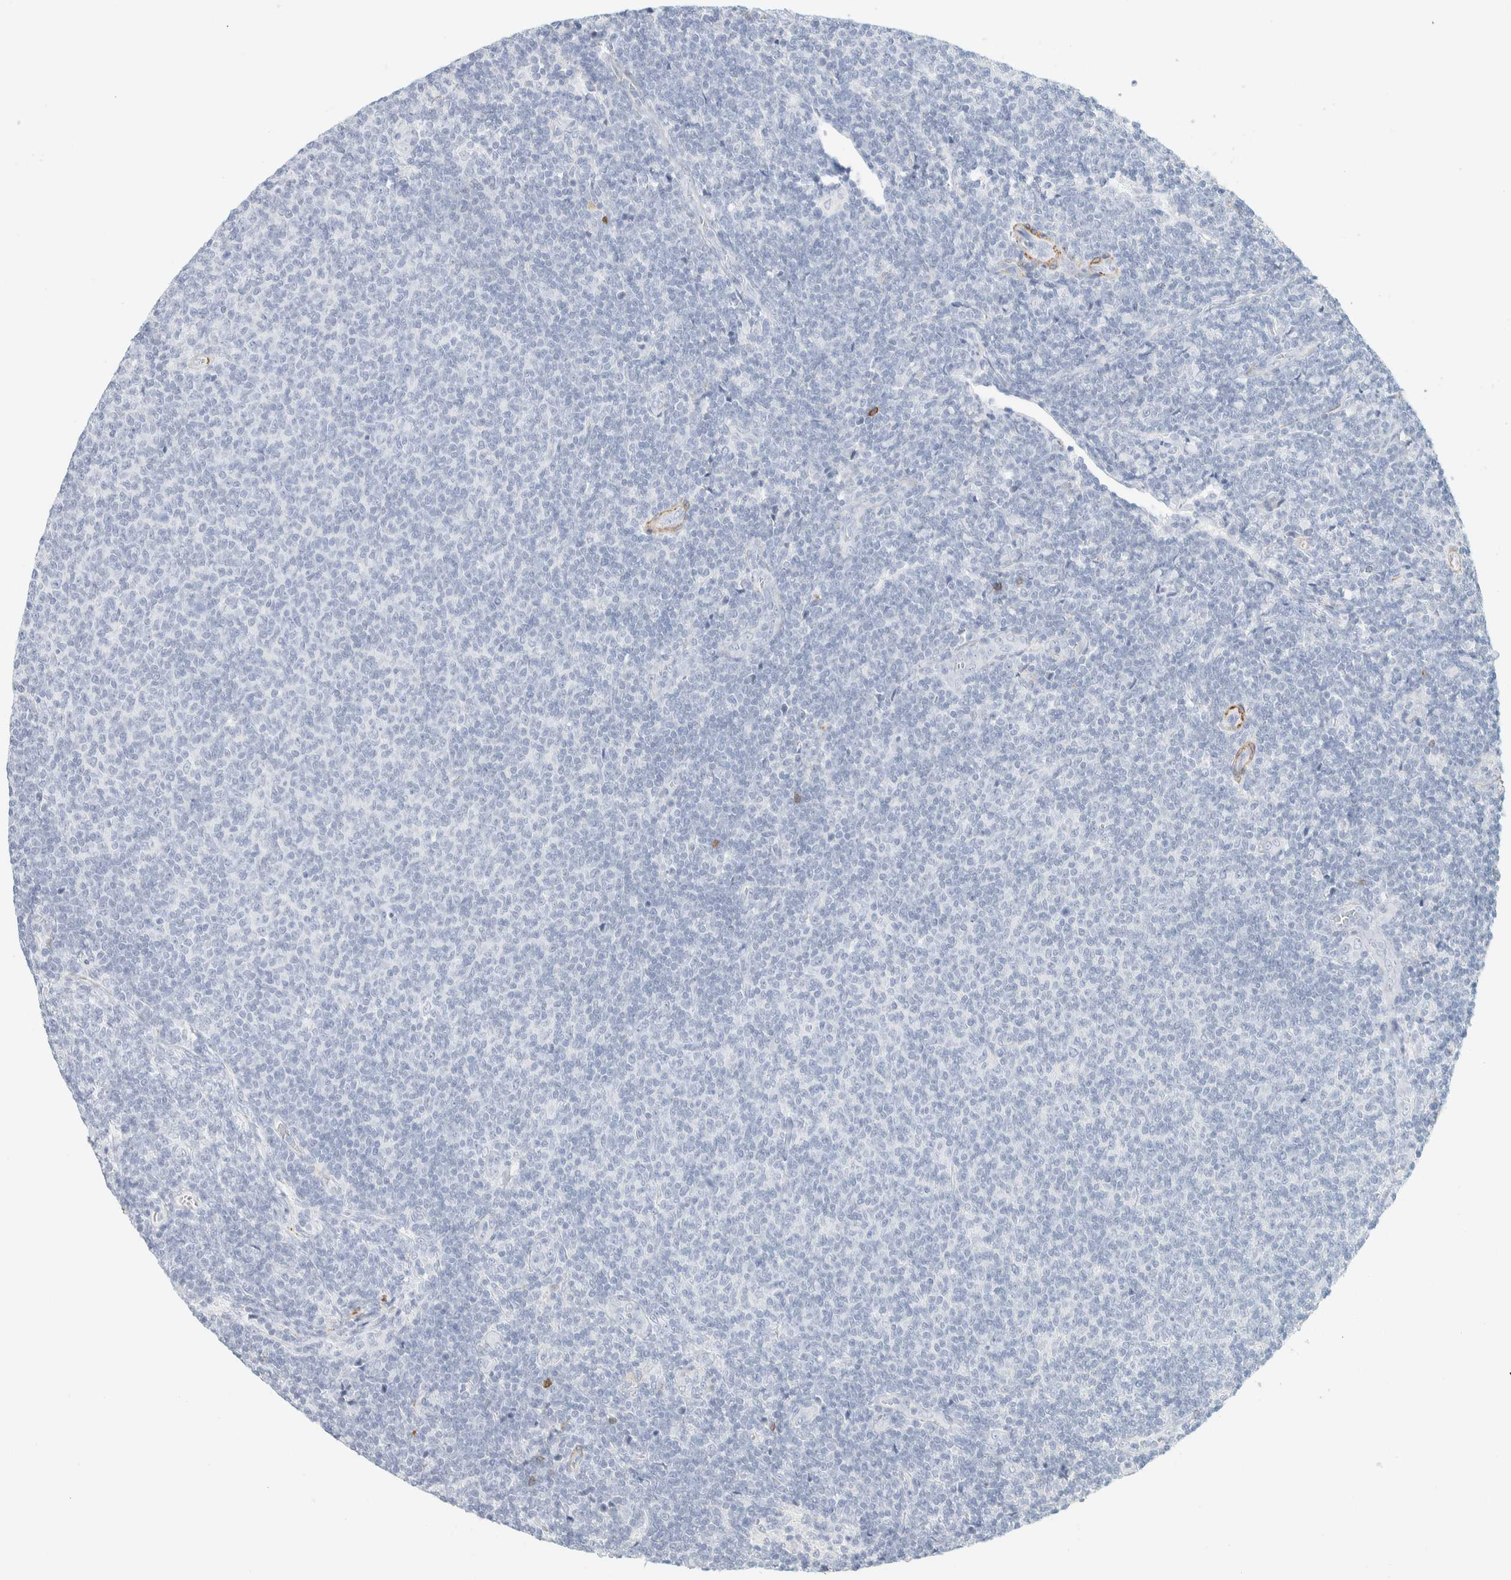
{"staining": {"intensity": "negative", "quantity": "none", "location": "none"}, "tissue": "lymphoma", "cell_type": "Tumor cells", "image_type": "cancer", "snomed": [{"axis": "morphology", "description": "Malignant lymphoma, non-Hodgkin's type, Low grade"}, {"axis": "topography", "description": "Lymph node"}], "caption": "This is a histopathology image of immunohistochemistry (IHC) staining of low-grade malignant lymphoma, non-Hodgkin's type, which shows no expression in tumor cells.", "gene": "AFMID", "patient": {"sex": "male", "age": 66}}